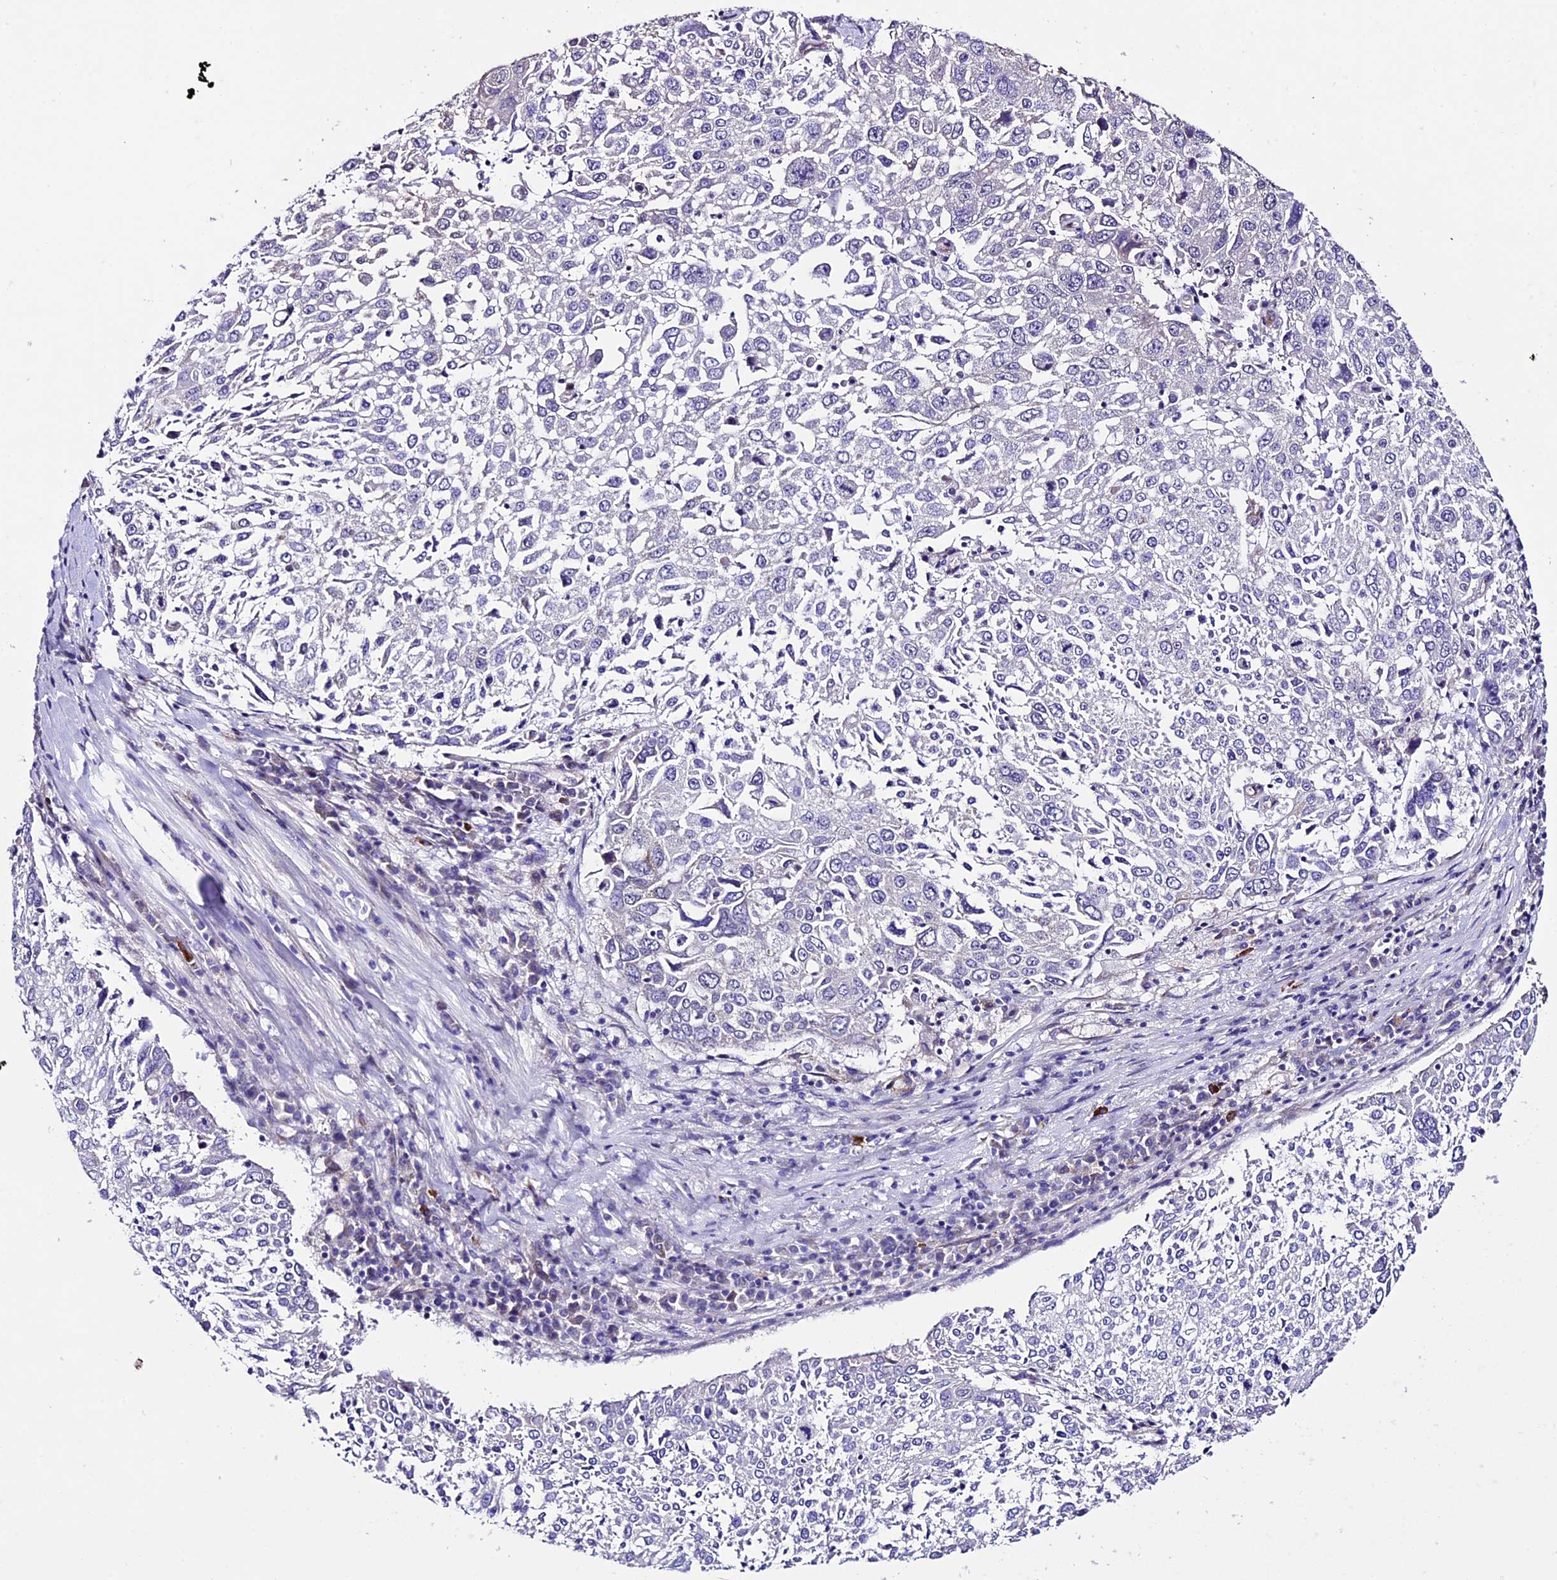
{"staining": {"intensity": "negative", "quantity": "none", "location": "none"}, "tissue": "lung cancer", "cell_type": "Tumor cells", "image_type": "cancer", "snomed": [{"axis": "morphology", "description": "Squamous cell carcinoma, NOS"}, {"axis": "topography", "description": "Lung"}], "caption": "This is an IHC micrograph of human lung cancer (squamous cell carcinoma). There is no positivity in tumor cells.", "gene": "TMEM171", "patient": {"sex": "male", "age": 65}}